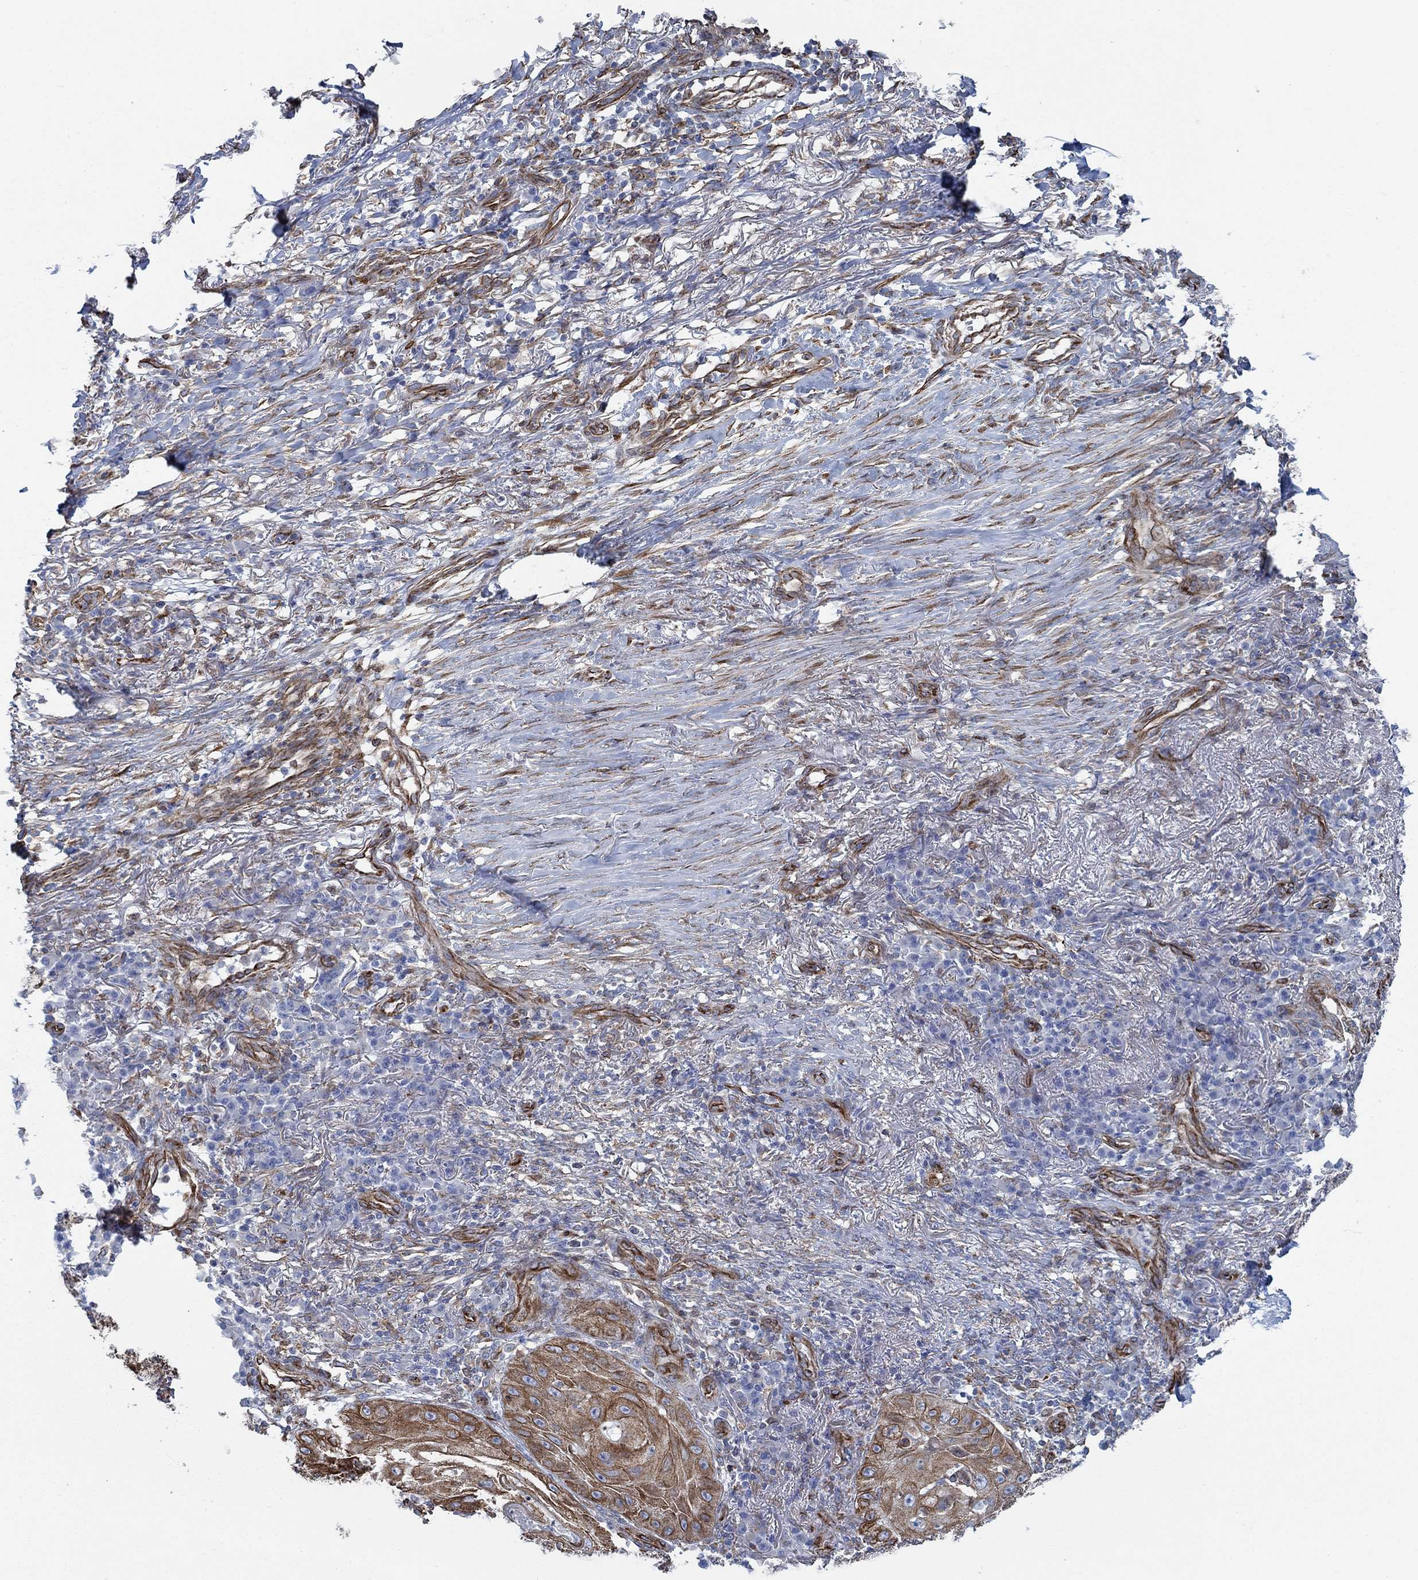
{"staining": {"intensity": "strong", "quantity": "25%-75%", "location": "cytoplasmic/membranous"}, "tissue": "skin cancer", "cell_type": "Tumor cells", "image_type": "cancer", "snomed": [{"axis": "morphology", "description": "Squamous cell carcinoma, NOS"}, {"axis": "topography", "description": "Skin"}], "caption": "IHC (DAB (3,3'-diaminobenzidine)) staining of human skin cancer demonstrates strong cytoplasmic/membranous protein positivity in approximately 25%-75% of tumor cells. Using DAB (brown) and hematoxylin (blue) stains, captured at high magnification using brightfield microscopy.", "gene": "STC2", "patient": {"sex": "male", "age": 70}}